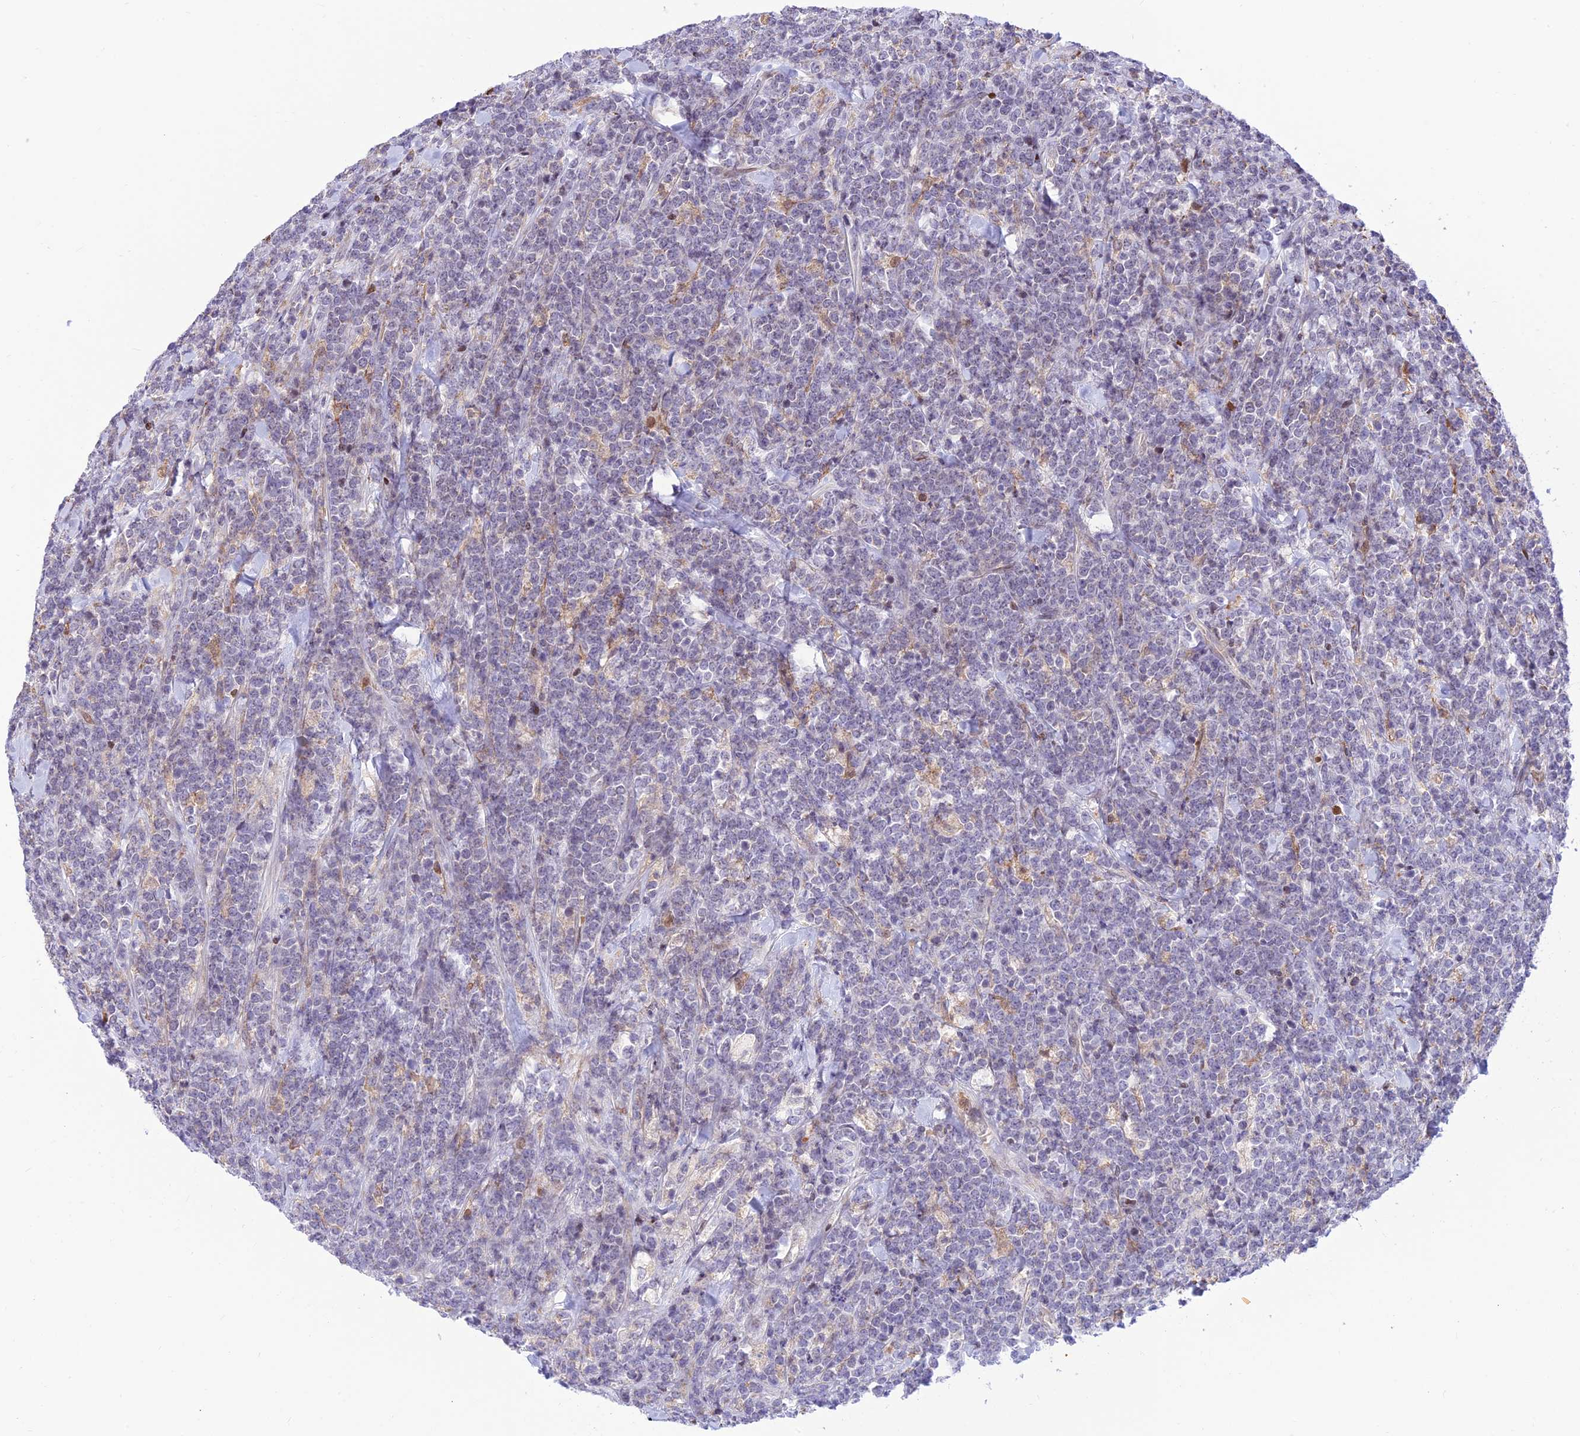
{"staining": {"intensity": "negative", "quantity": "none", "location": "none"}, "tissue": "lymphoma", "cell_type": "Tumor cells", "image_type": "cancer", "snomed": [{"axis": "morphology", "description": "Malignant lymphoma, non-Hodgkin's type, High grade"}, {"axis": "topography", "description": "Small intestine"}], "caption": "A photomicrograph of human lymphoma is negative for staining in tumor cells.", "gene": "FAM186B", "patient": {"sex": "male", "age": 8}}